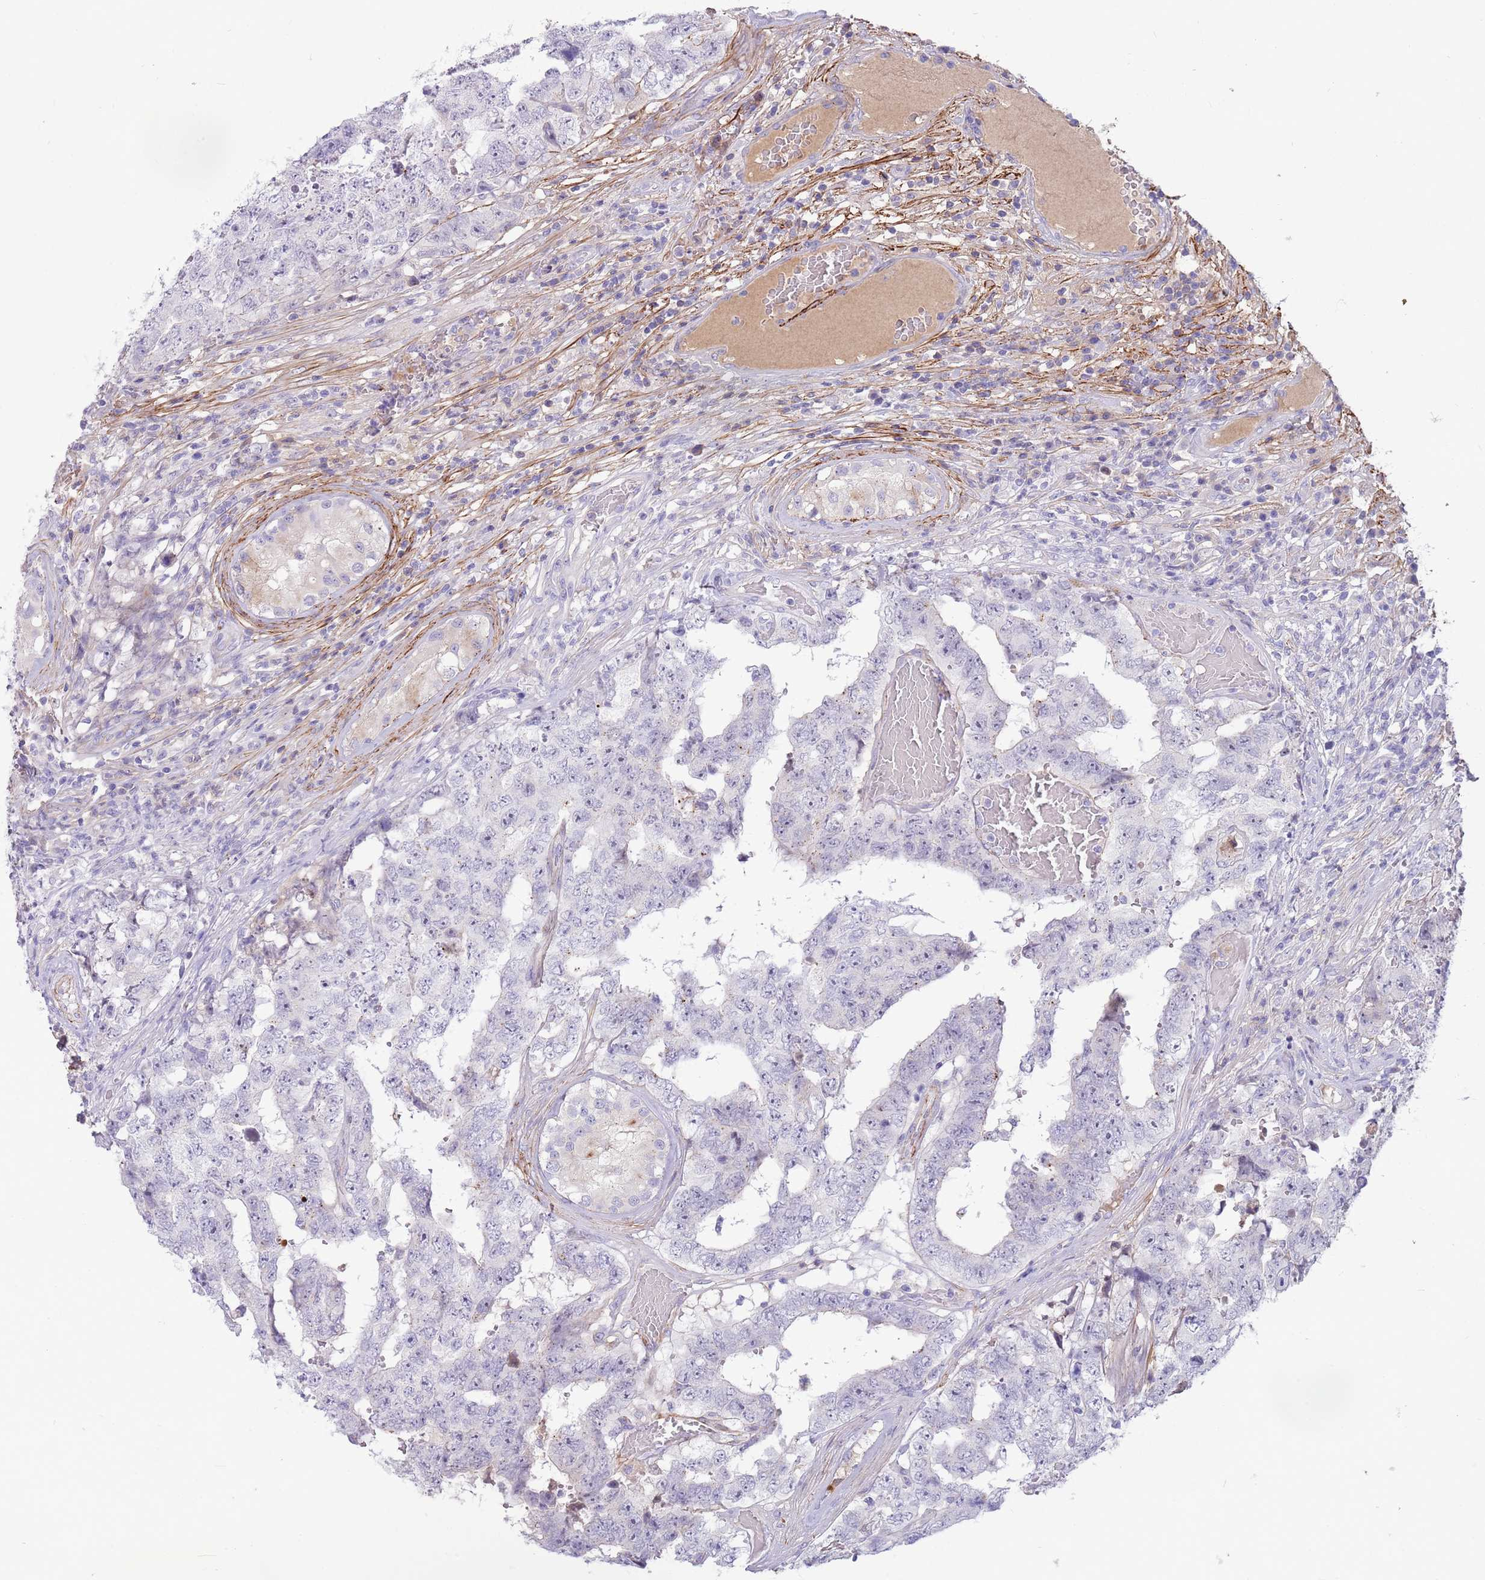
{"staining": {"intensity": "negative", "quantity": "none", "location": "none"}, "tissue": "testis cancer", "cell_type": "Tumor cells", "image_type": "cancer", "snomed": [{"axis": "morphology", "description": "Normal tissue, NOS"}, {"axis": "morphology", "description": "Carcinoma, Embryonal, NOS"}, {"axis": "topography", "description": "Testis"}, {"axis": "topography", "description": "Epididymis"}], "caption": "Tumor cells show no significant positivity in testis cancer.", "gene": "LEPROTL1", "patient": {"sex": "male", "age": 25}}